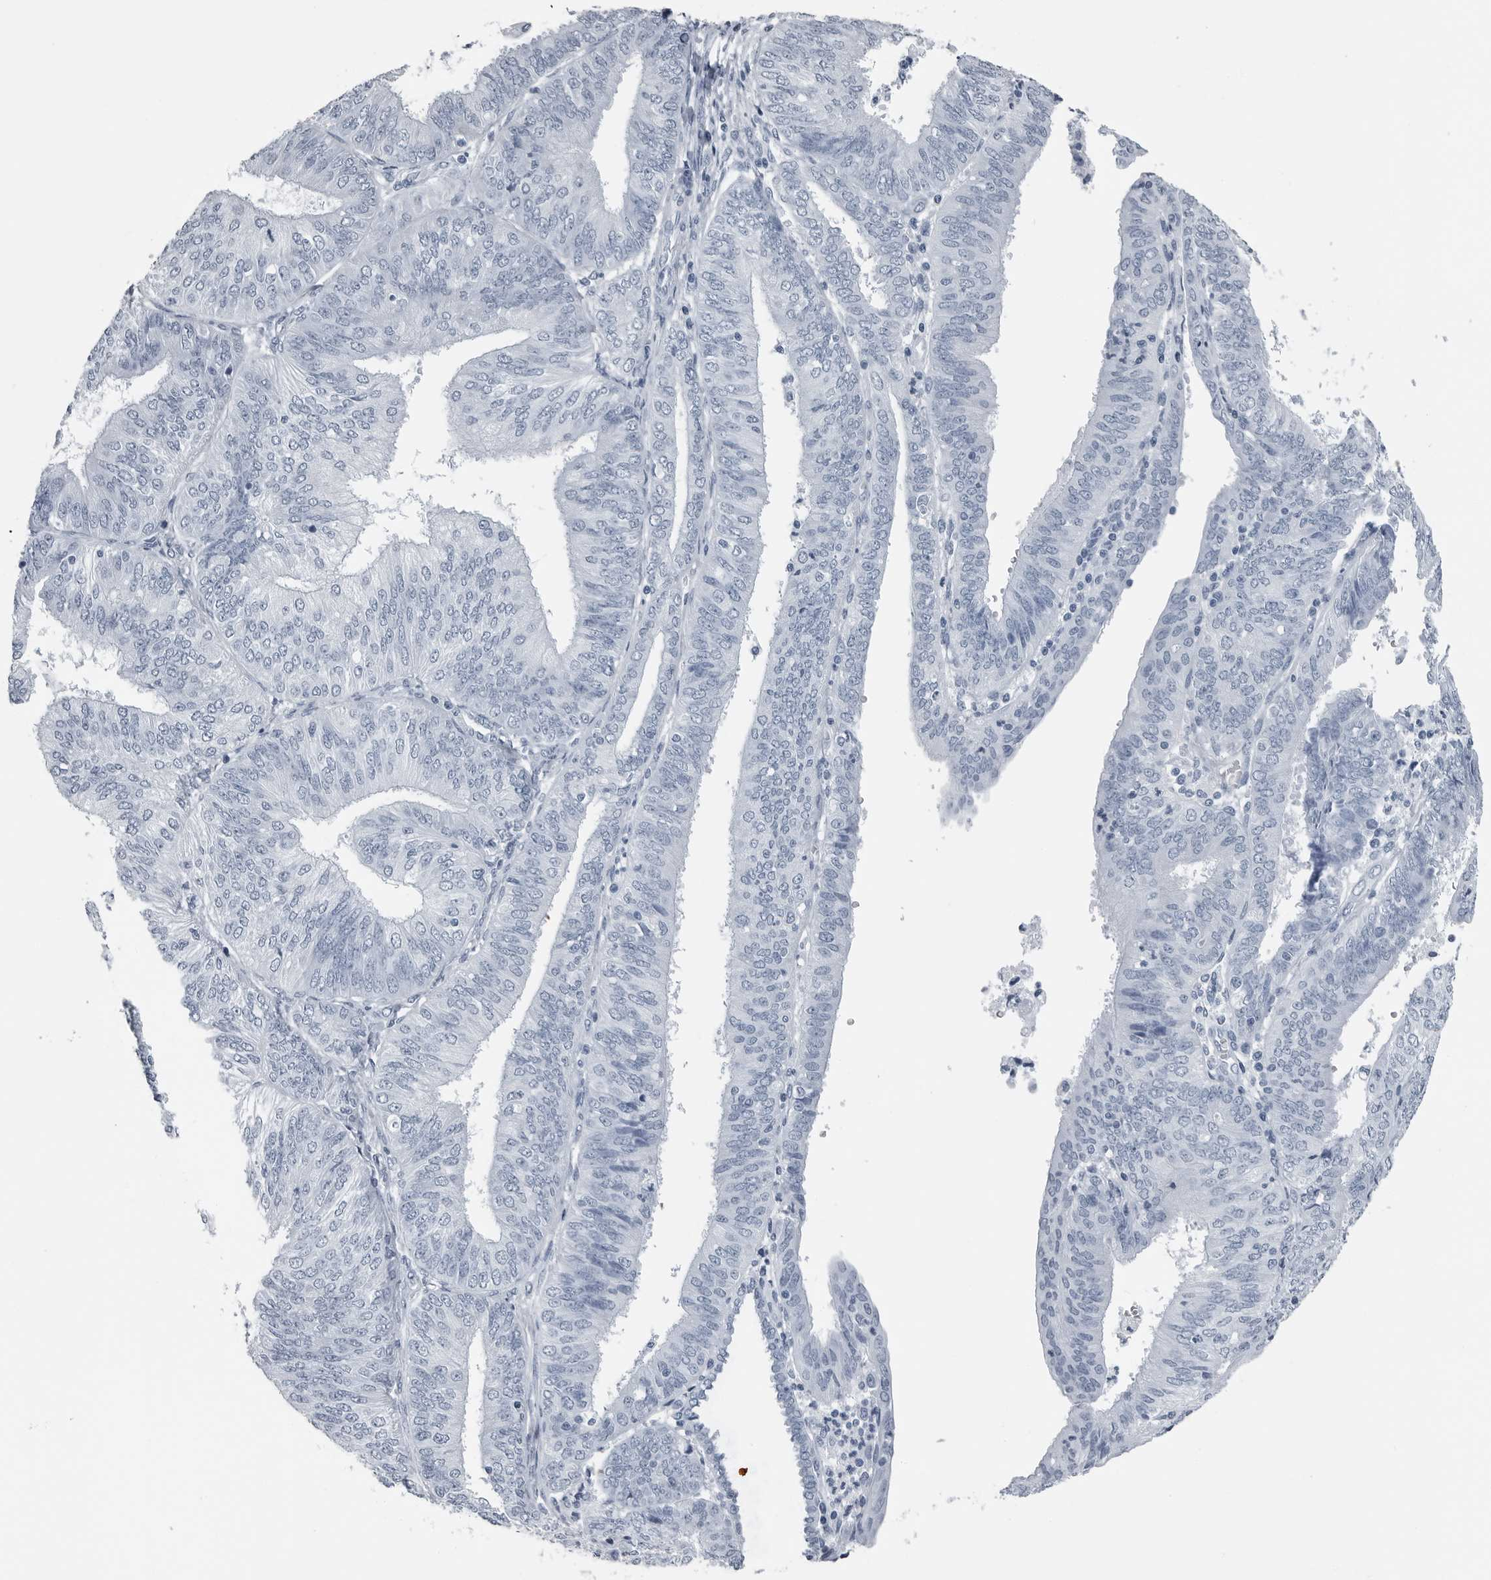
{"staining": {"intensity": "negative", "quantity": "none", "location": "none"}, "tissue": "endometrial cancer", "cell_type": "Tumor cells", "image_type": "cancer", "snomed": [{"axis": "morphology", "description": "Adenocarcinoma, NOS"}, {"axis": "topography", "description": "Endometrium"}], "caption": "High power microscopy micrograph of an immunohistochemistry histopathology image of endometrial adenocarcinoma, revealing no significant staining in tumor cells.", "gene": "SPINK1", "patient": {"sex": "female", "age": 58}}